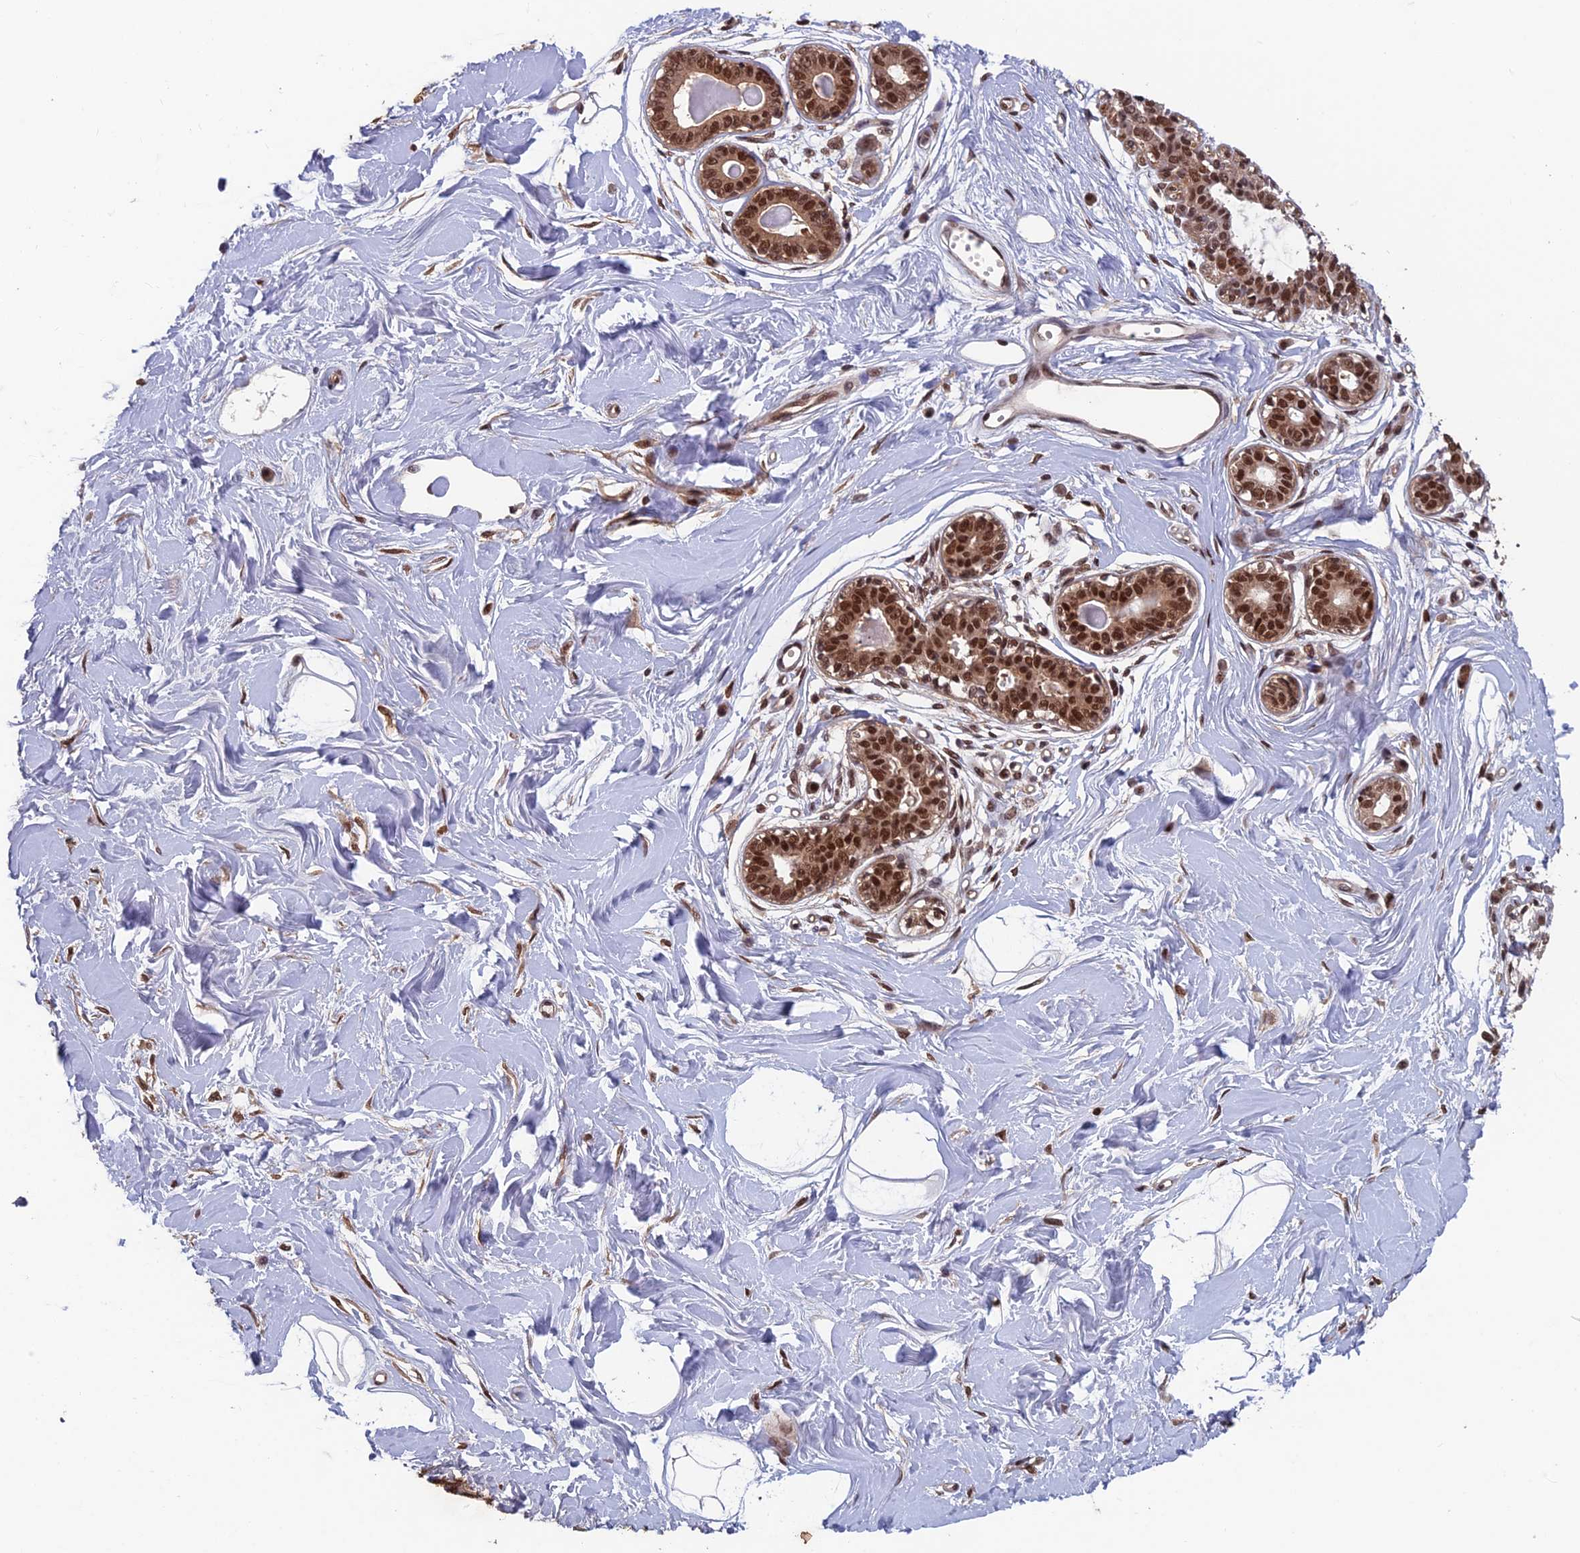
{"staining": {"intensity": "moderate", "quantity": "25%-75%", "location": "nuclear"}, "tissue": "breast", "cell_type": "Adipocytes", "image_type": "normal", "snomed": [{"axis": "morphology", "description": "Normal tissue, NOS"}, {"axis": "topography", "description": "Breast"}], "caption": "Immunohistochemistry (IHC) of benign human breast shows medium levels of moderate nuclear staining in about 25%-75% of adipocytes. (DAB = brown stain, brightfield microscopy at high magnification).", "gene": "FAM53C", "patient": {"sex": "female", "age": 45}}